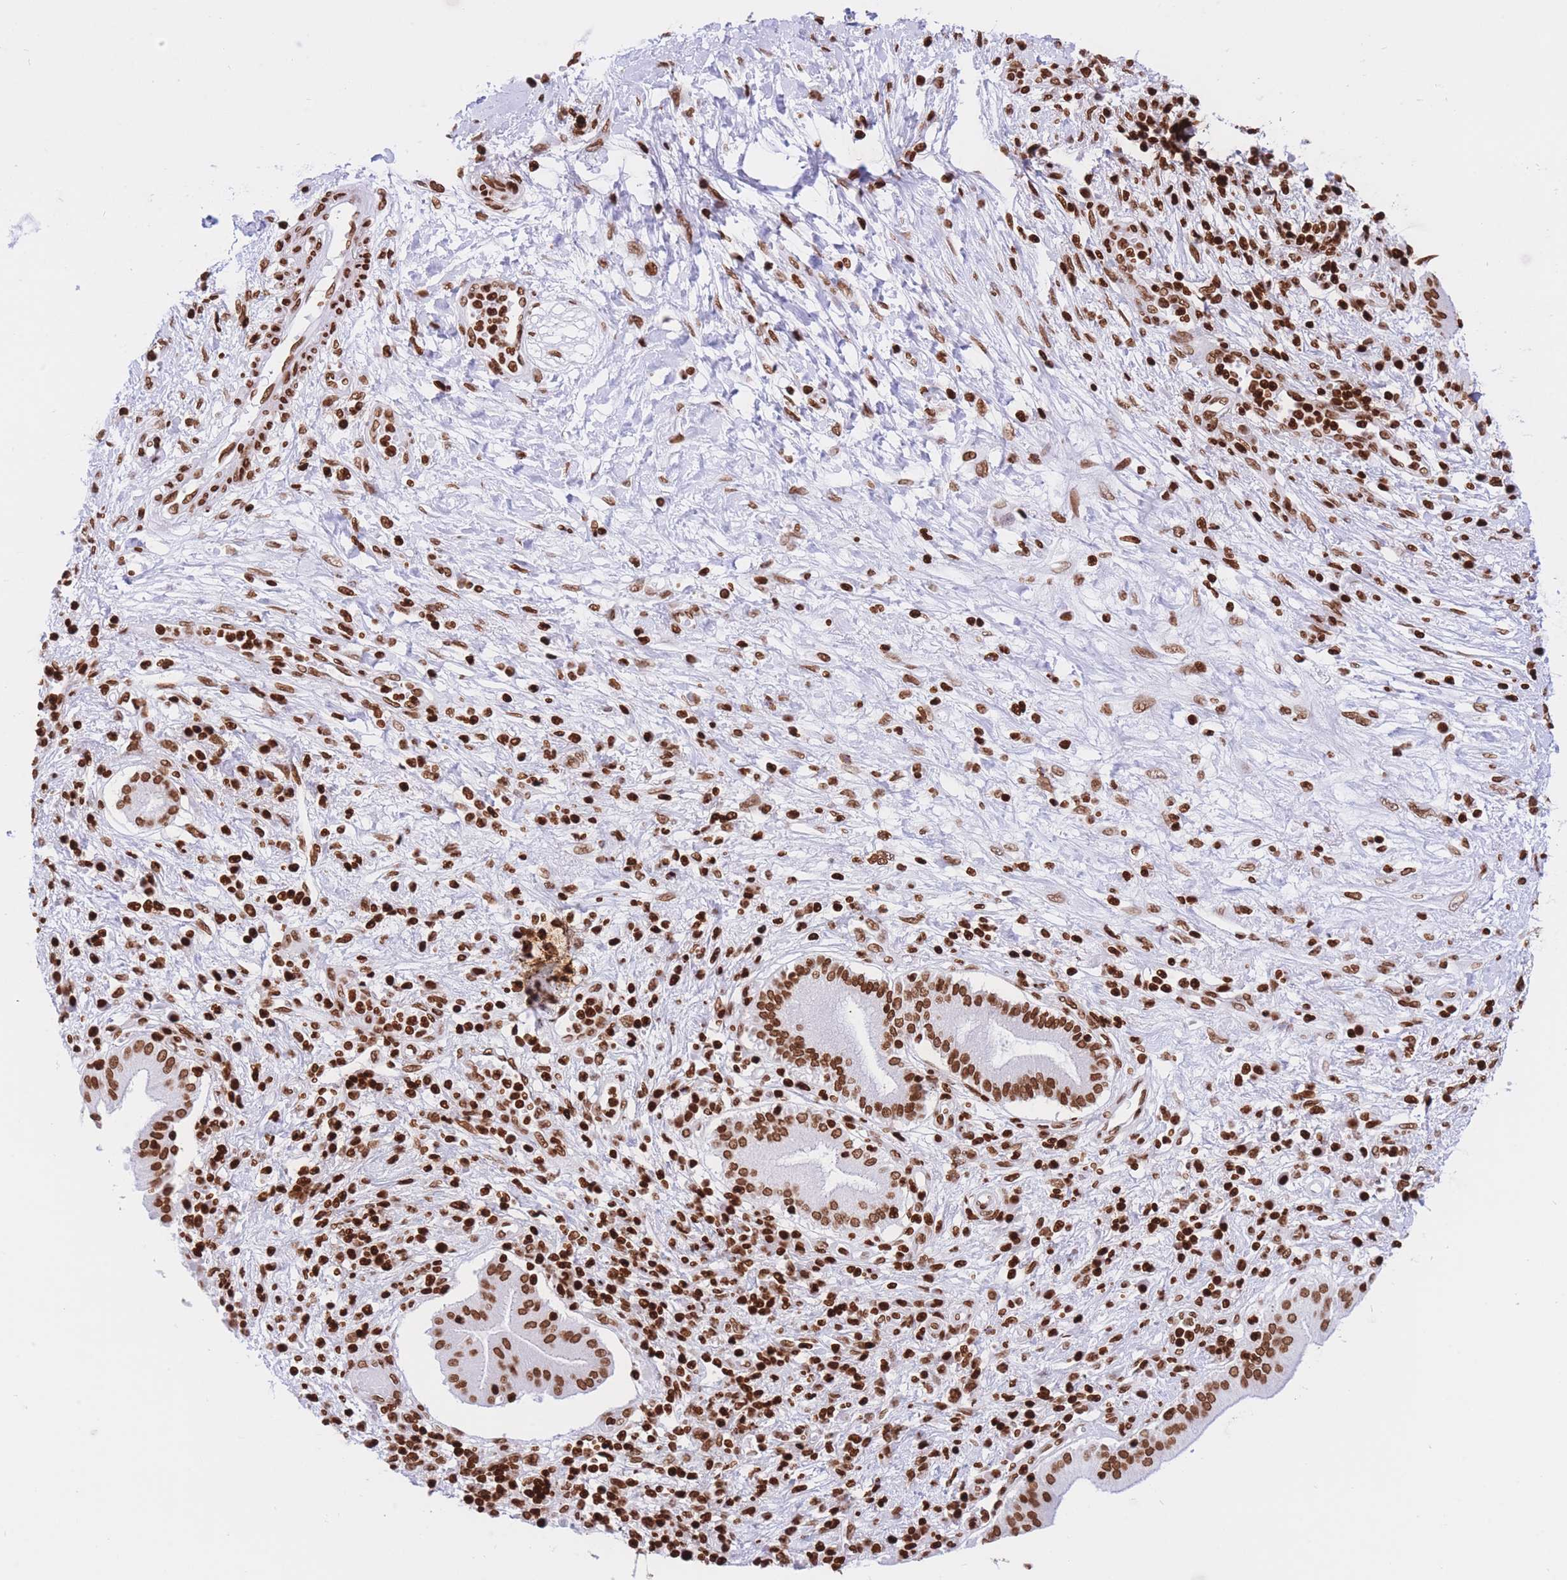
{"staining": {"intensity": "strong", "quantity": ">75%", "location": "nuclear"}, "tissue": "pancreatic cancer", "cell_type": "Tumor cells", "image_type": "cancer", "snomed": [{"axis": "morphology", "description": "Adenocarcinoma, NOS"}, {"axis": "topography", "description": "Pancreas"}], "caption": "Immunohistochemical staining of pancreatic cancer (adenocarcinoma) exhibits high levels of strong nuclear positivity in about >75% of tumor cells. (Brightfield microscopy of DAB IHC at high magnification).", "gene": "H2BC11", "patient": {"sex": "male", "age": 68}}